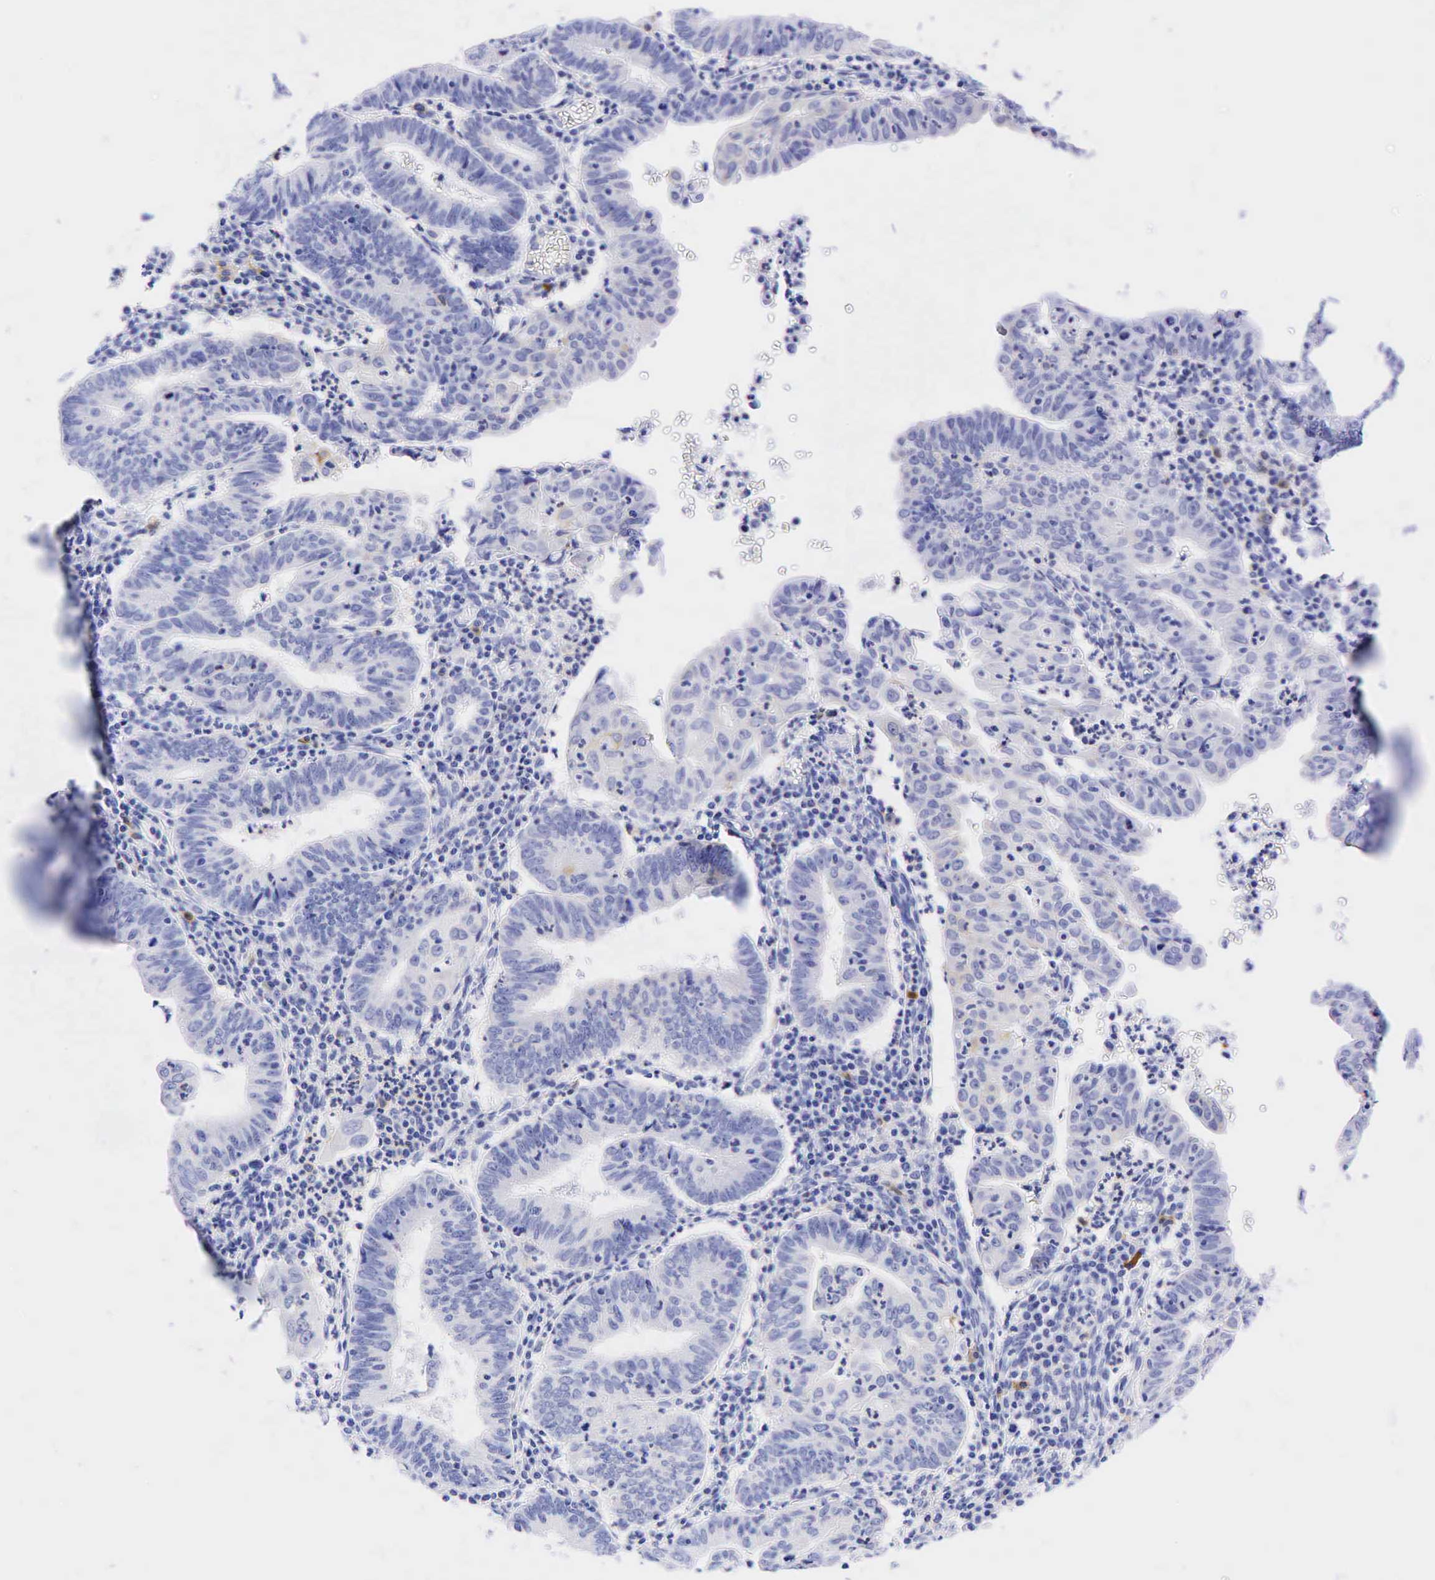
{"staining": {"intensity": "negative", "quantity": "none", "location": "none"}, "tissue": "endometrial cancer", "cell_type": "Tumor cells", "image_type": "cancer", "snomed": [{"axis": "morphology", "description": "Adenocarcinoma, NOS"}, {"axis": "topography", "description": "Endometrium"}], "caption": "The image exhibits no staining of tumor cells in endometrial cancer. The staining is performed using DAB (3,3'-diaminobenzidine) brown chromogen with nuclei counter-stained in using hematoxylin.", "gene": "TNFRSF8", "patient": {"sex": "female", "age": 60}}